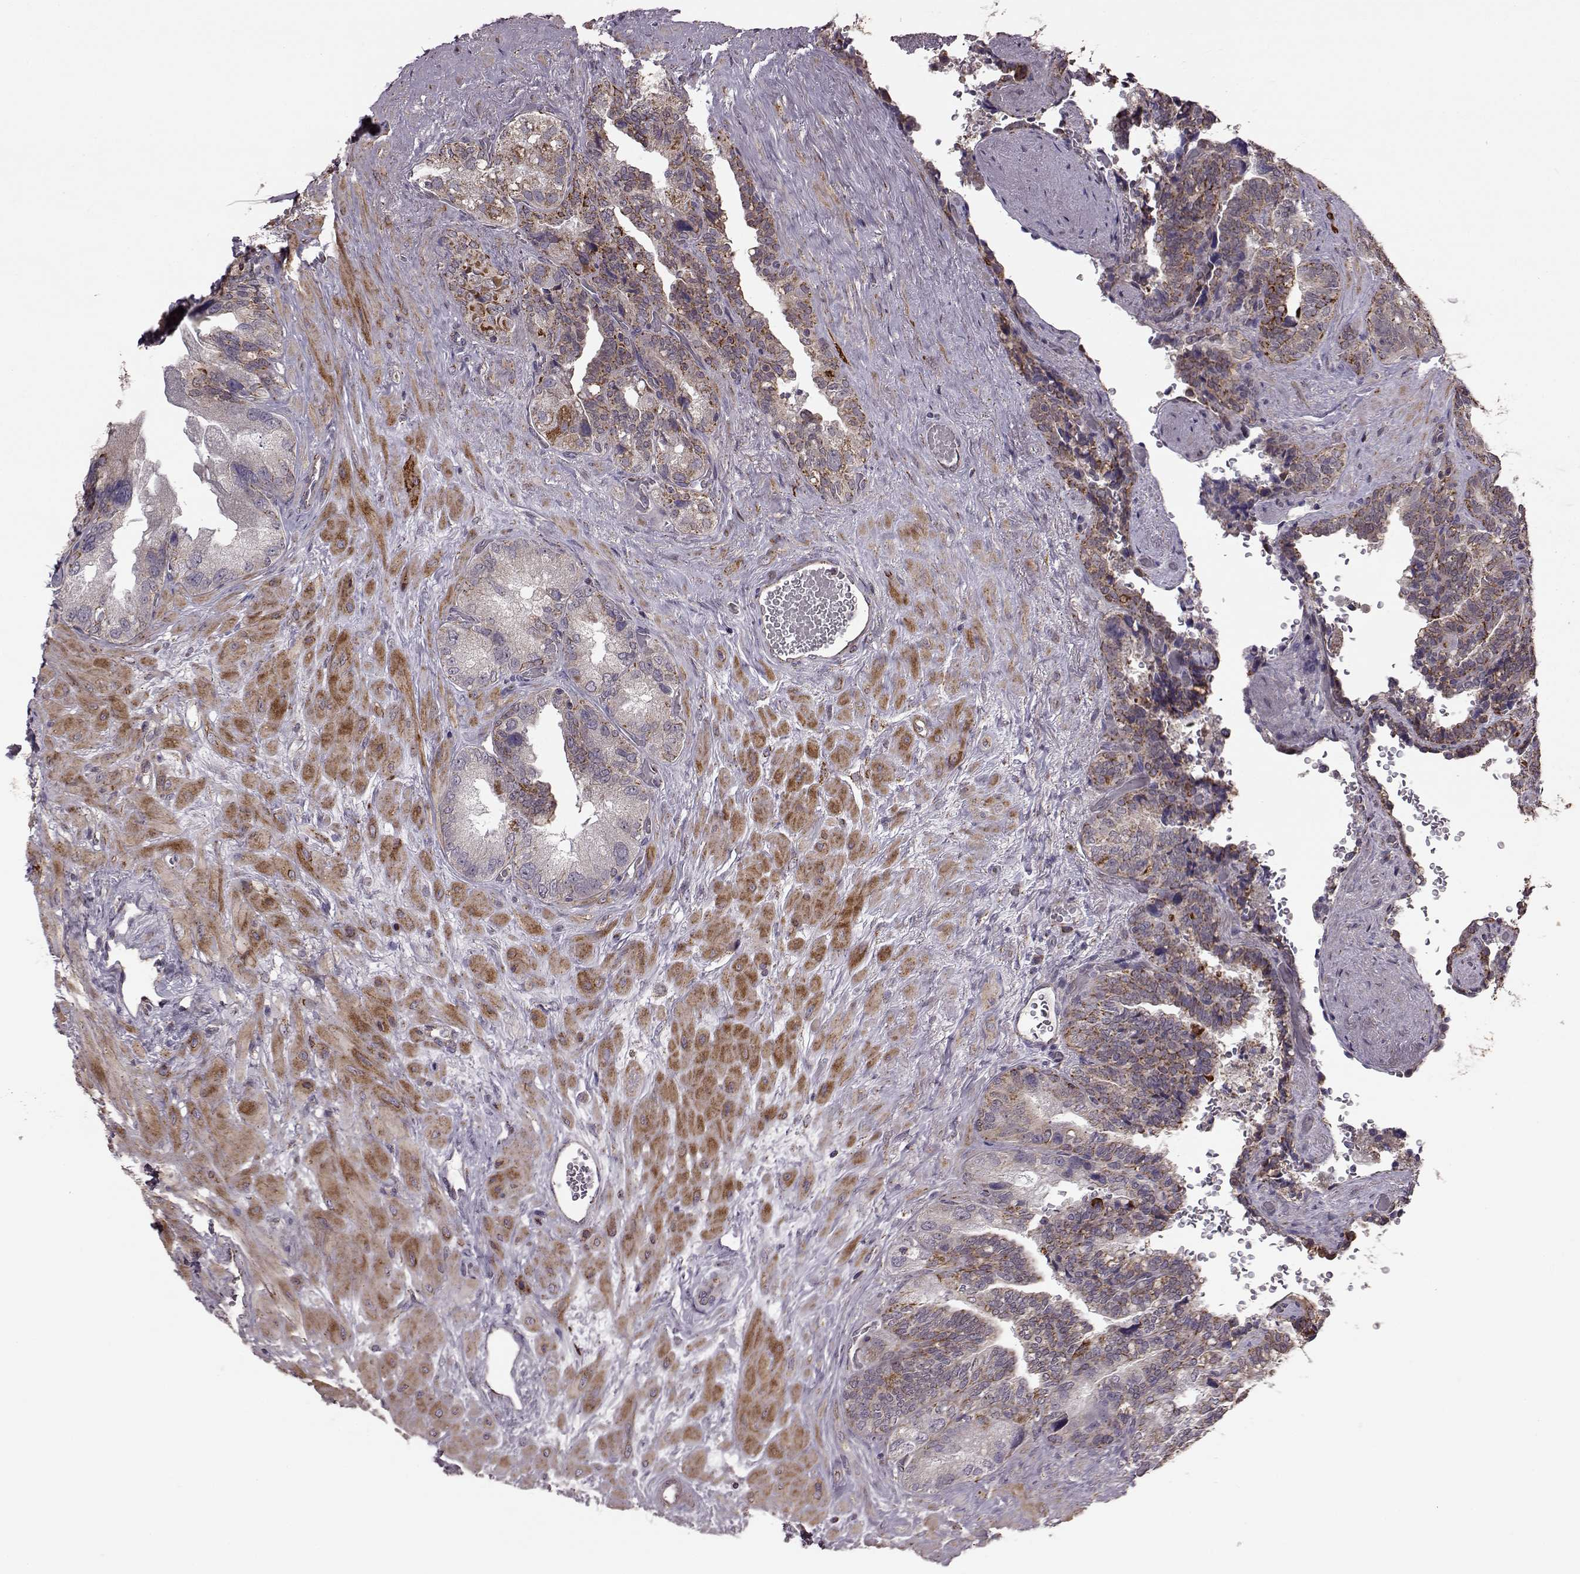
{"staining": {"intensity": "moderate", "quantity": "<25%", "location": "cytoplasmic/membranous"}, "tissue": "seminal vesicle", "cell_type": "Glandular cells", "image_type": "normal", "snomed": [{"axis": "morphology", "description": "Normal tissue, NOS"}, {"axis": "topography", "description": "Seminal veicle"}], "caption": "A histopathology image showing moderate cytoplasmic/membranous expression in approximately <25% of glandular cells in unremarkable seminal vesicle, as visualized by brown immunohistochemical staining.", "gene": "PUDP", "patient": {"sex": "male", "age": 69}}